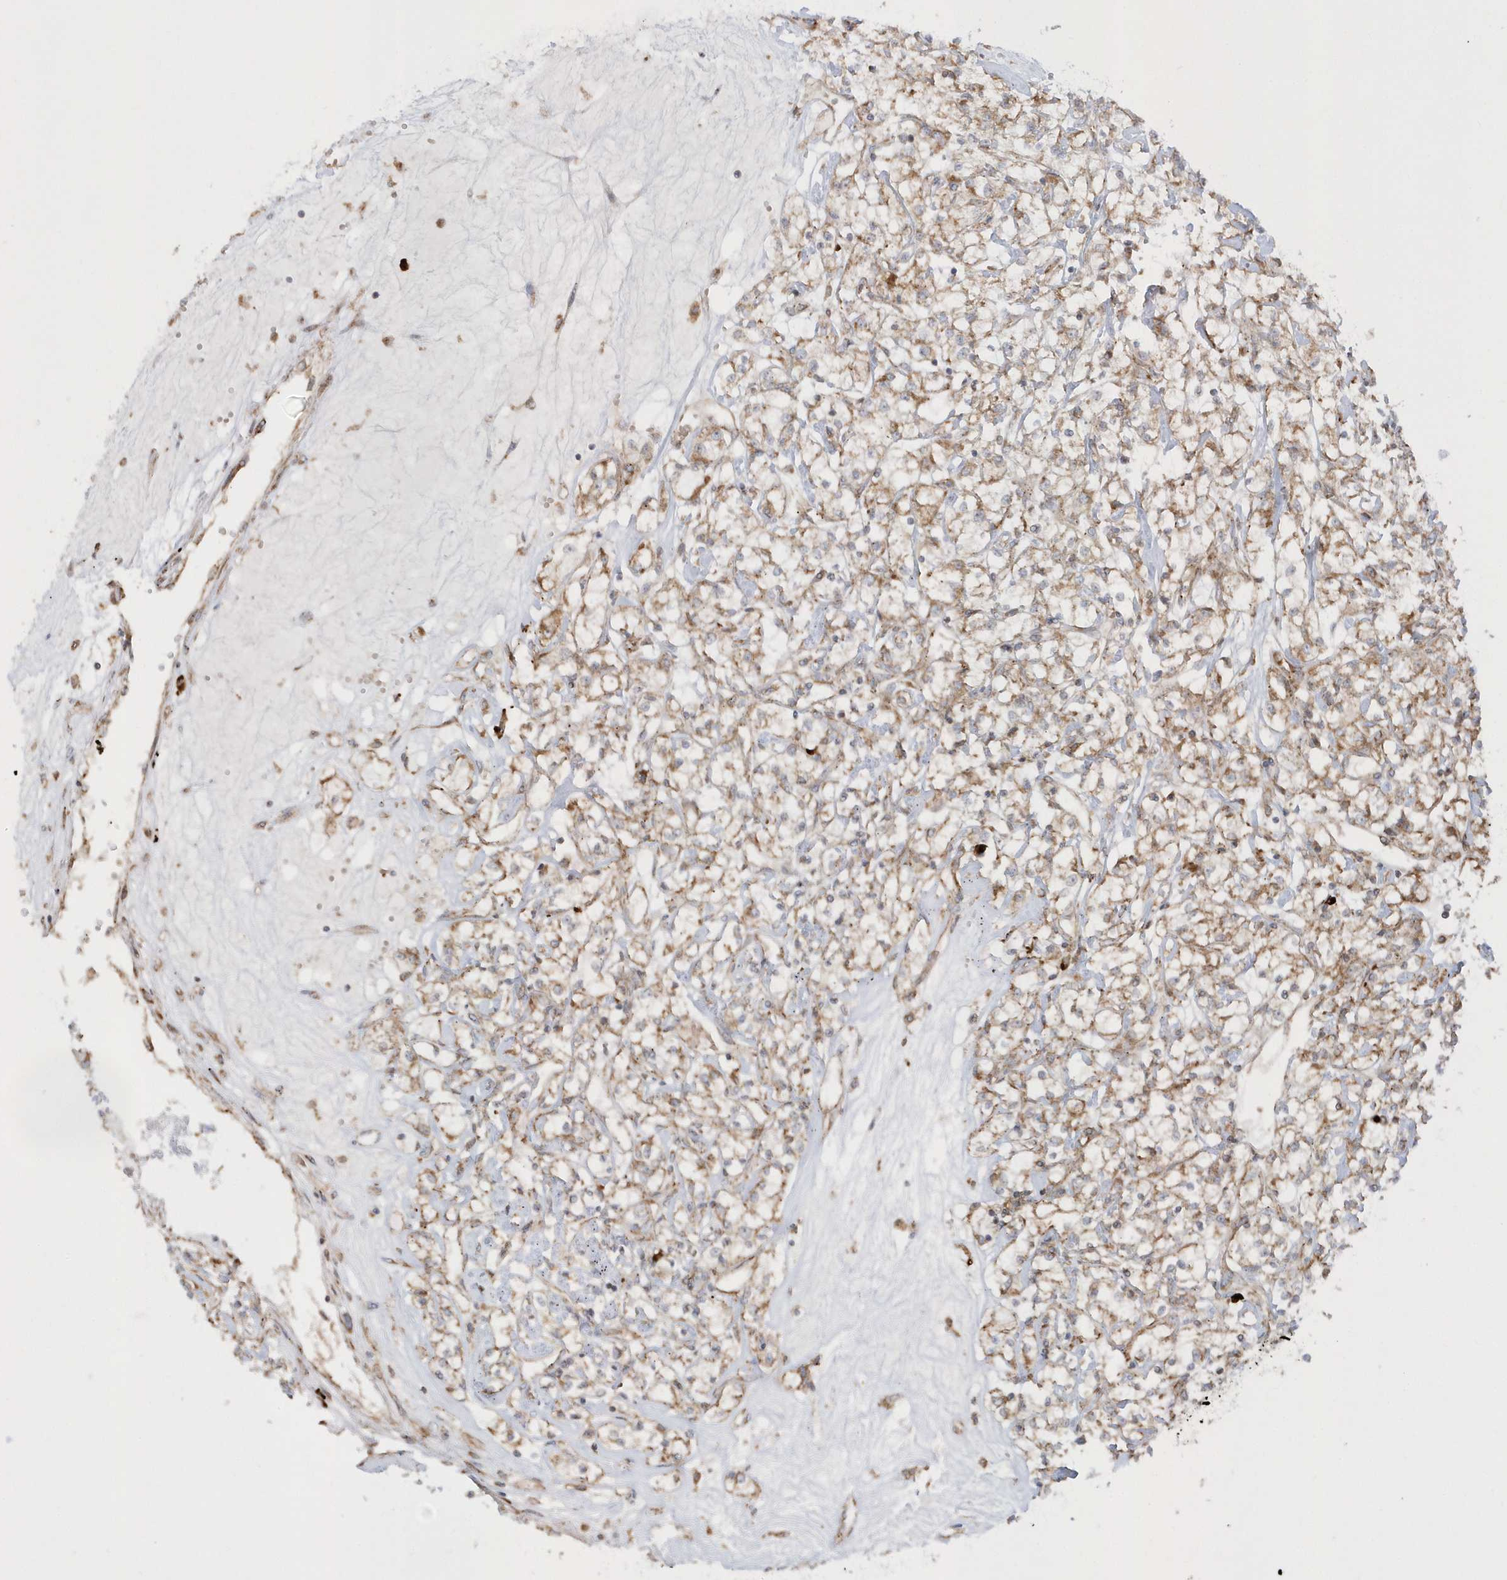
{"staining": {"intensity": "moderate", "quantity": ">75%", "location": "cytoplasmic/membranous"}, "tissue": "renal cancer", "cell_type": "Tumor cells", "image_type": "cancer", "snomed": [{"axis": "morphology", "description": "Adenocarcinoma, NOS"}, {"axis": "topography", "description": "Kidney"}], "caption": "Protein staining by IHC displays moderate cytoplasmic/membranous staining in approximately >75% of tumor cells in renal cancer (adenocarcinoma). (Stains: DAB in brown, nuclei in blue, Microscopy: brightfield microscopy at high magnification).", "gene": "SH3BP2", "patient": {"sex": "female", "age": 59}}